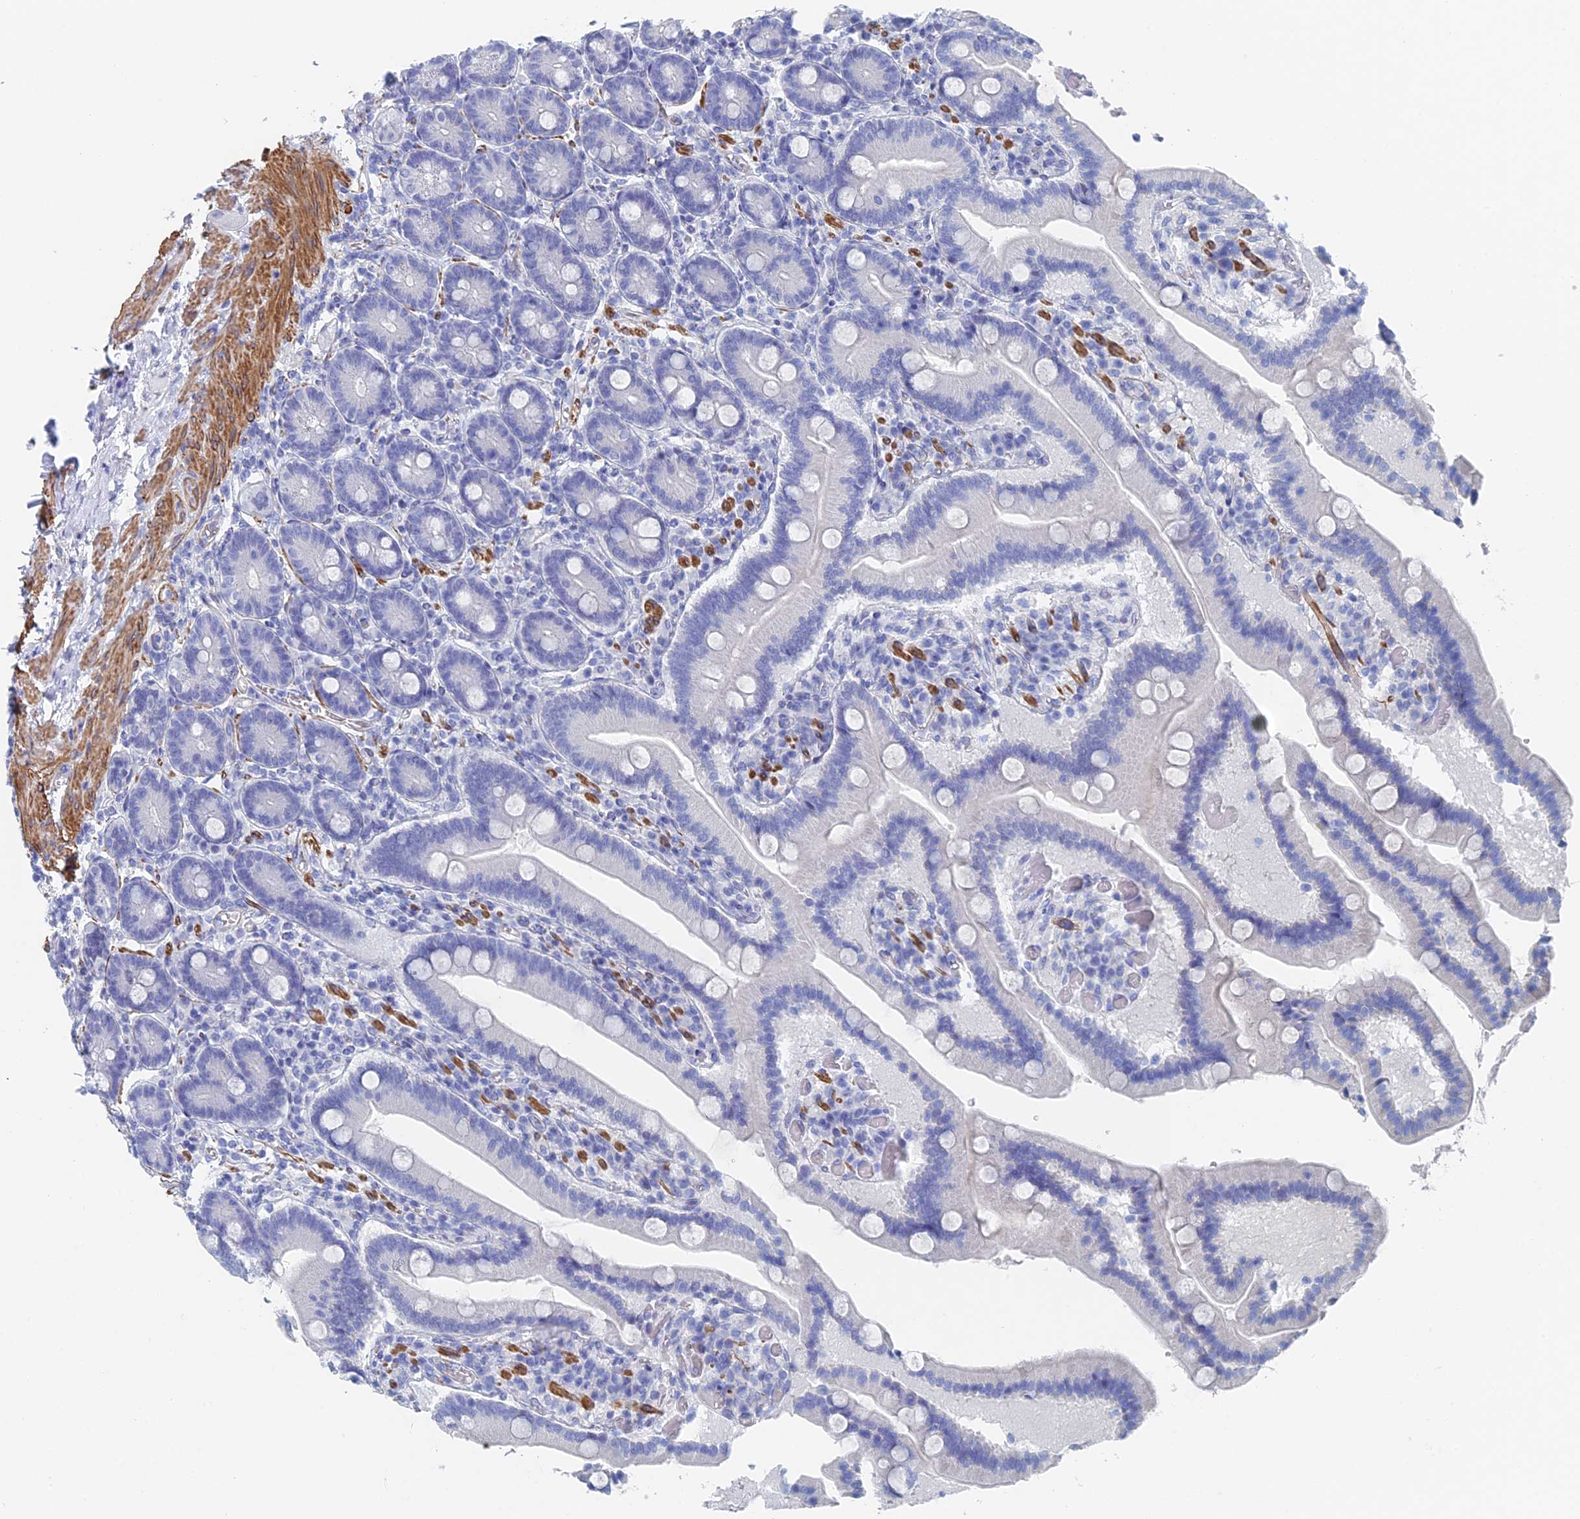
{"staining": {"intensity": "negative", "quantity": "none", "location": "none"}, "tissue": "duodenum", "cell_type": "Glandular cells", "image_type": "normal", "snomed": [{"axis": "morphology", "description": "Normal tissue, NOS"}, {"axis": "topography", "description": "Duodenum"}], "caption": "There is no significant positivity in glandular cells of duodenum. The staining was performed using DAB to visualize the protein expression in brown, while the nuclei were stained in blue with hematoxylin (Magnification: 20x).", "gene": "KCNK18", "patient": {"sex": "female", "age": 62}}